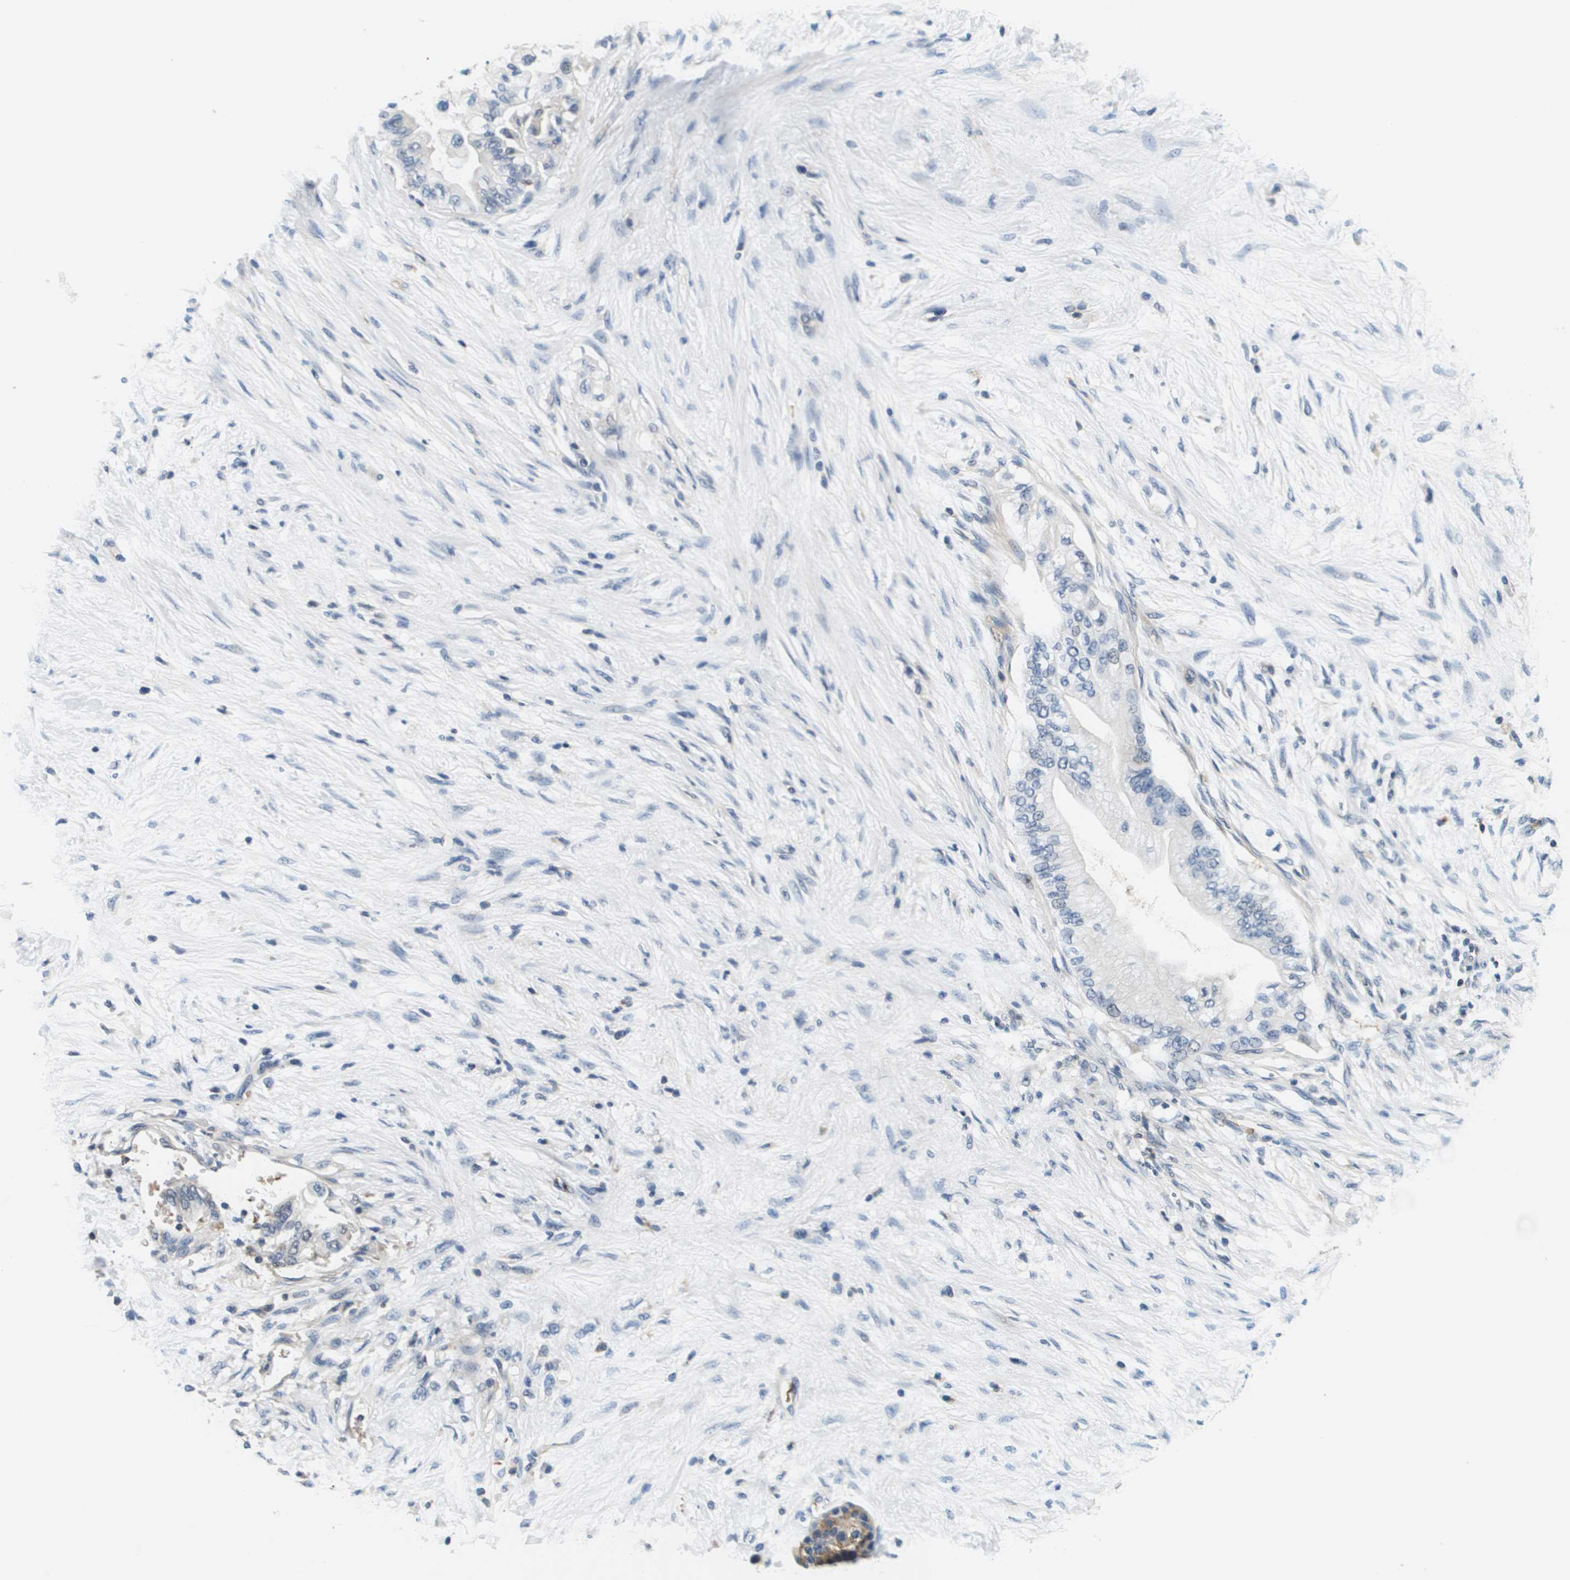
{"staining": {"intensity": "negative", "quantity": "none", "location": "none"}, "tissue": "pancreatic cancer", "cell_type": "Tumor cells", "image_type": "cancer", "snomed": [{"axis": "morphology", "description": "Normal tissue, NOS"}, {"axis": "morphology", "description": "Adenocarcinoma, NOS"}, {"axis": "topography", "description": "Pancreas"}, {"axis": "topography", "description": "Duodenum"}], "caption": "Immunohistochemistry of pancreatic adenocarcinoma exhibits no expression in tumor cells.", "gene": "KCNQ5", "patient": {"sex": "female", "age": 60}}